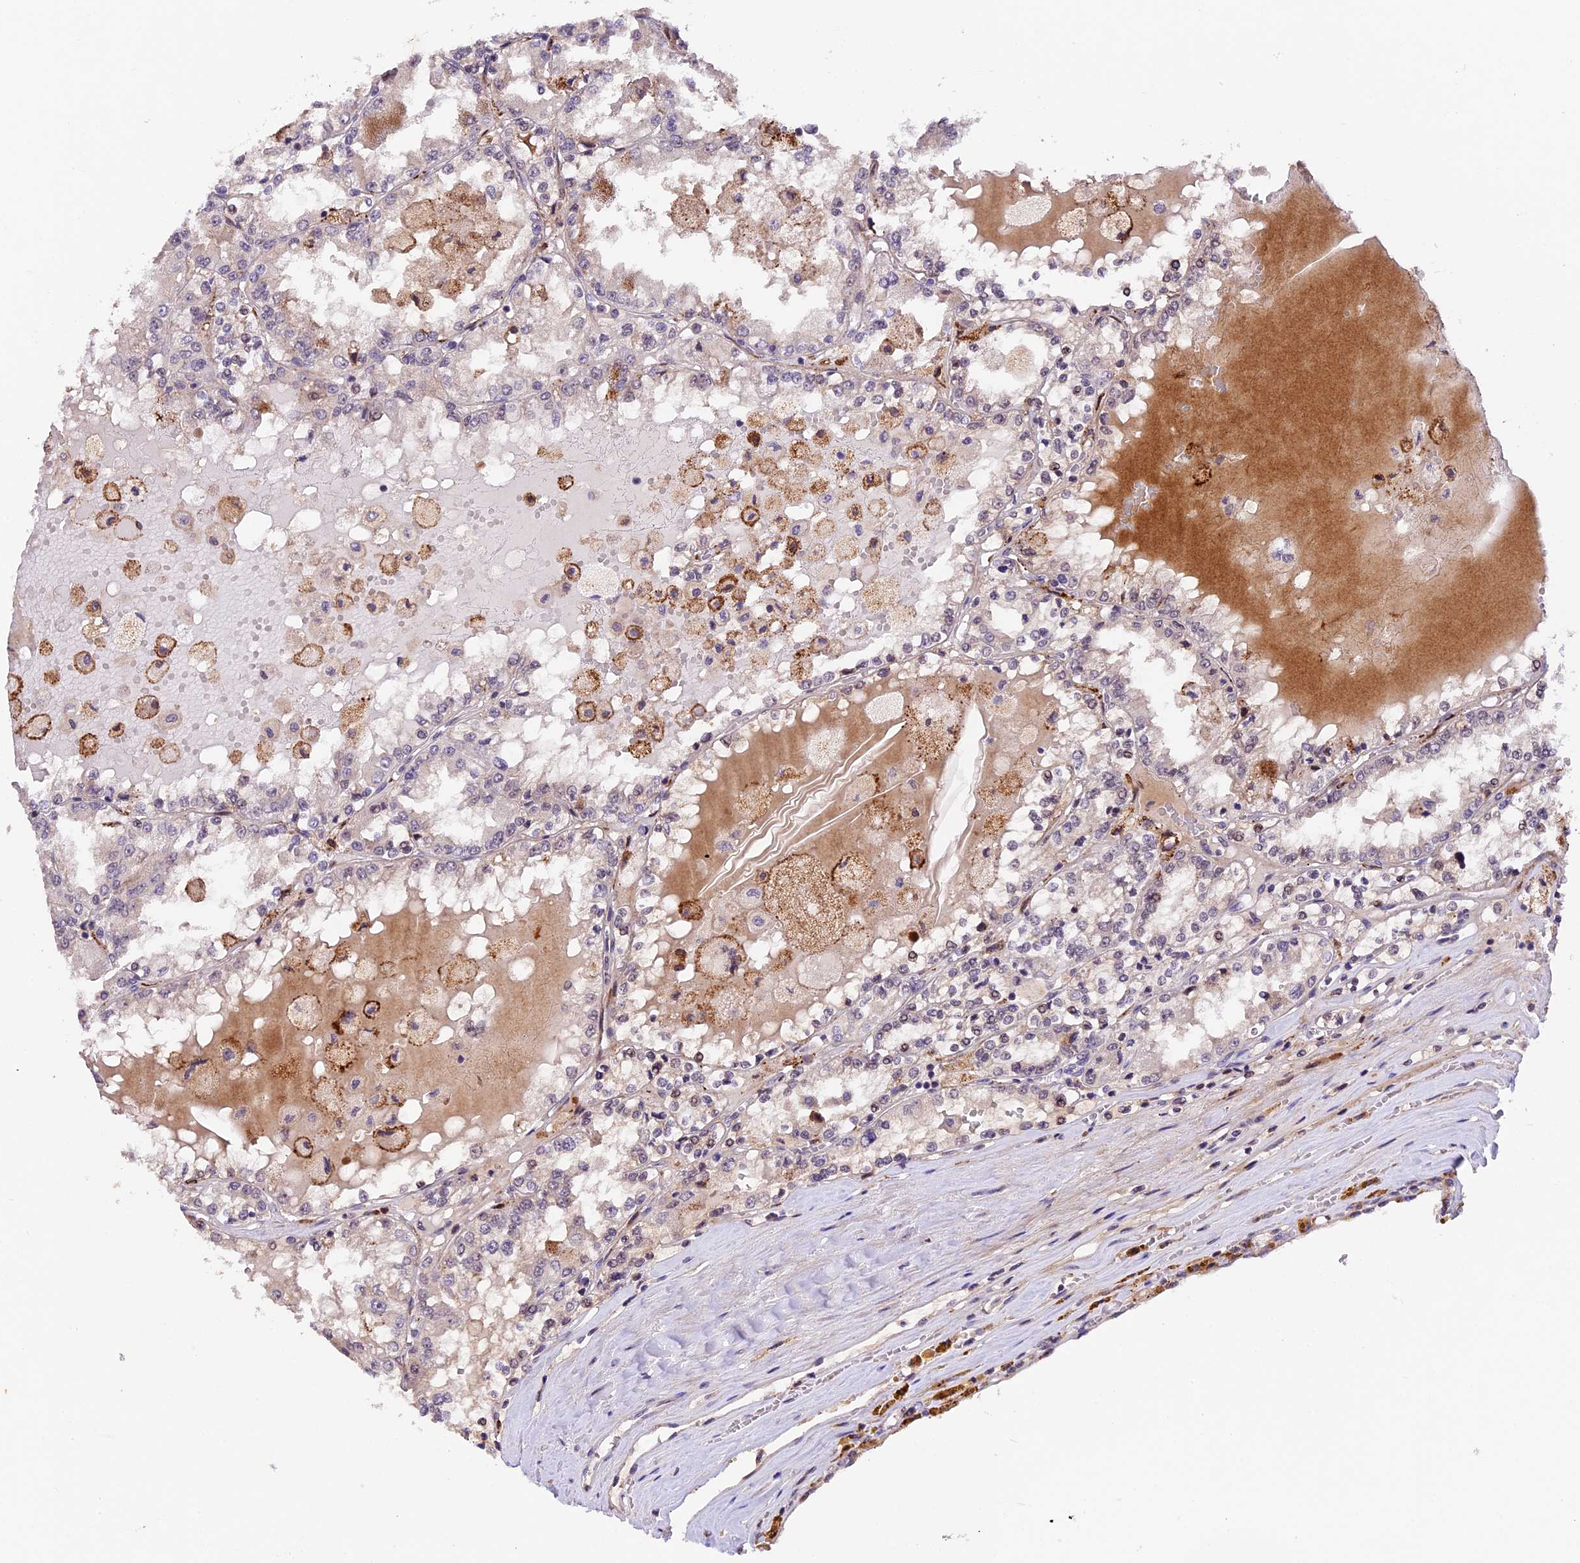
{"staining": {"intensity": "negative", "quantity": "none", "location": "none"}, "tissue": "renal cancer", "cell_type": "Tumor cells", "image_type": "cancer", "snomed": [{"axis": "morphology", "description": "Adenocarcinoma, NOS"}, {"axis": "topography", "description": "Kidney"}], "caption": "Immunohistochemical staining of adenocarcinoma (renal) displays no significant staining in tumor cells.", "gene": "FBXO45", "patient": {"sex": "female", "age": 56}}